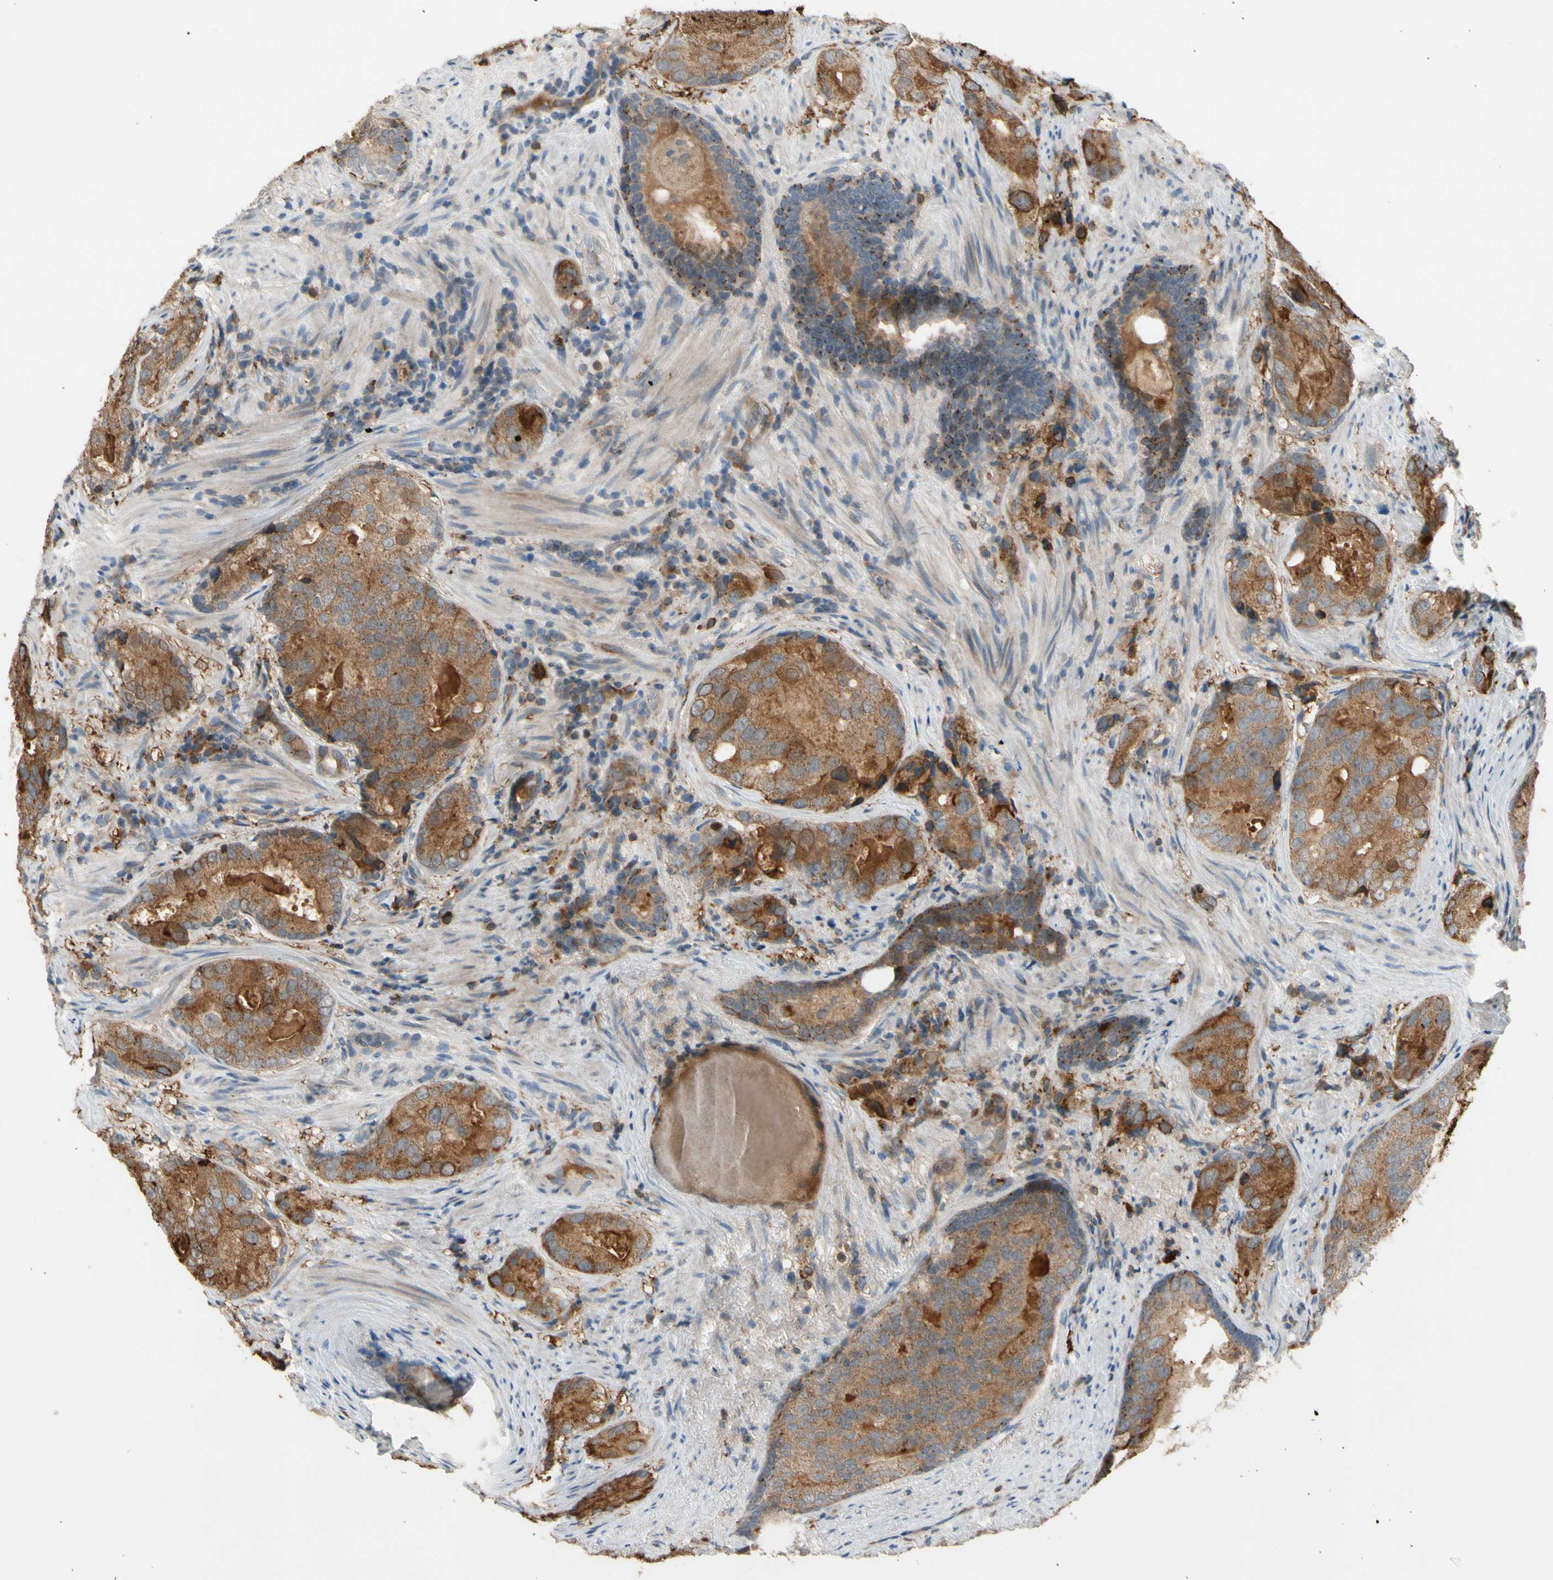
{"staining": {"intensity": "moderate", "quantity": ">75%", "location": "cytoplasmic/membranous"}, "tissue": "prostate cancer", "cell_type": "Tumor cells", "image_type": "cancer", "snomed": [{"axis": "morphology", "description": "Adenocarcinoma, High grade"}, {"axis": "topography", "description": "Prostate"}], "caption": "The immunohistochemical stain highlights moderate cytoplasmic/membranous positivity in tumor cells of prostate high-grade adenocarcinoma tissue.", "gene": "GALNT5", "patient": {"sex": "male", "age": 66}}